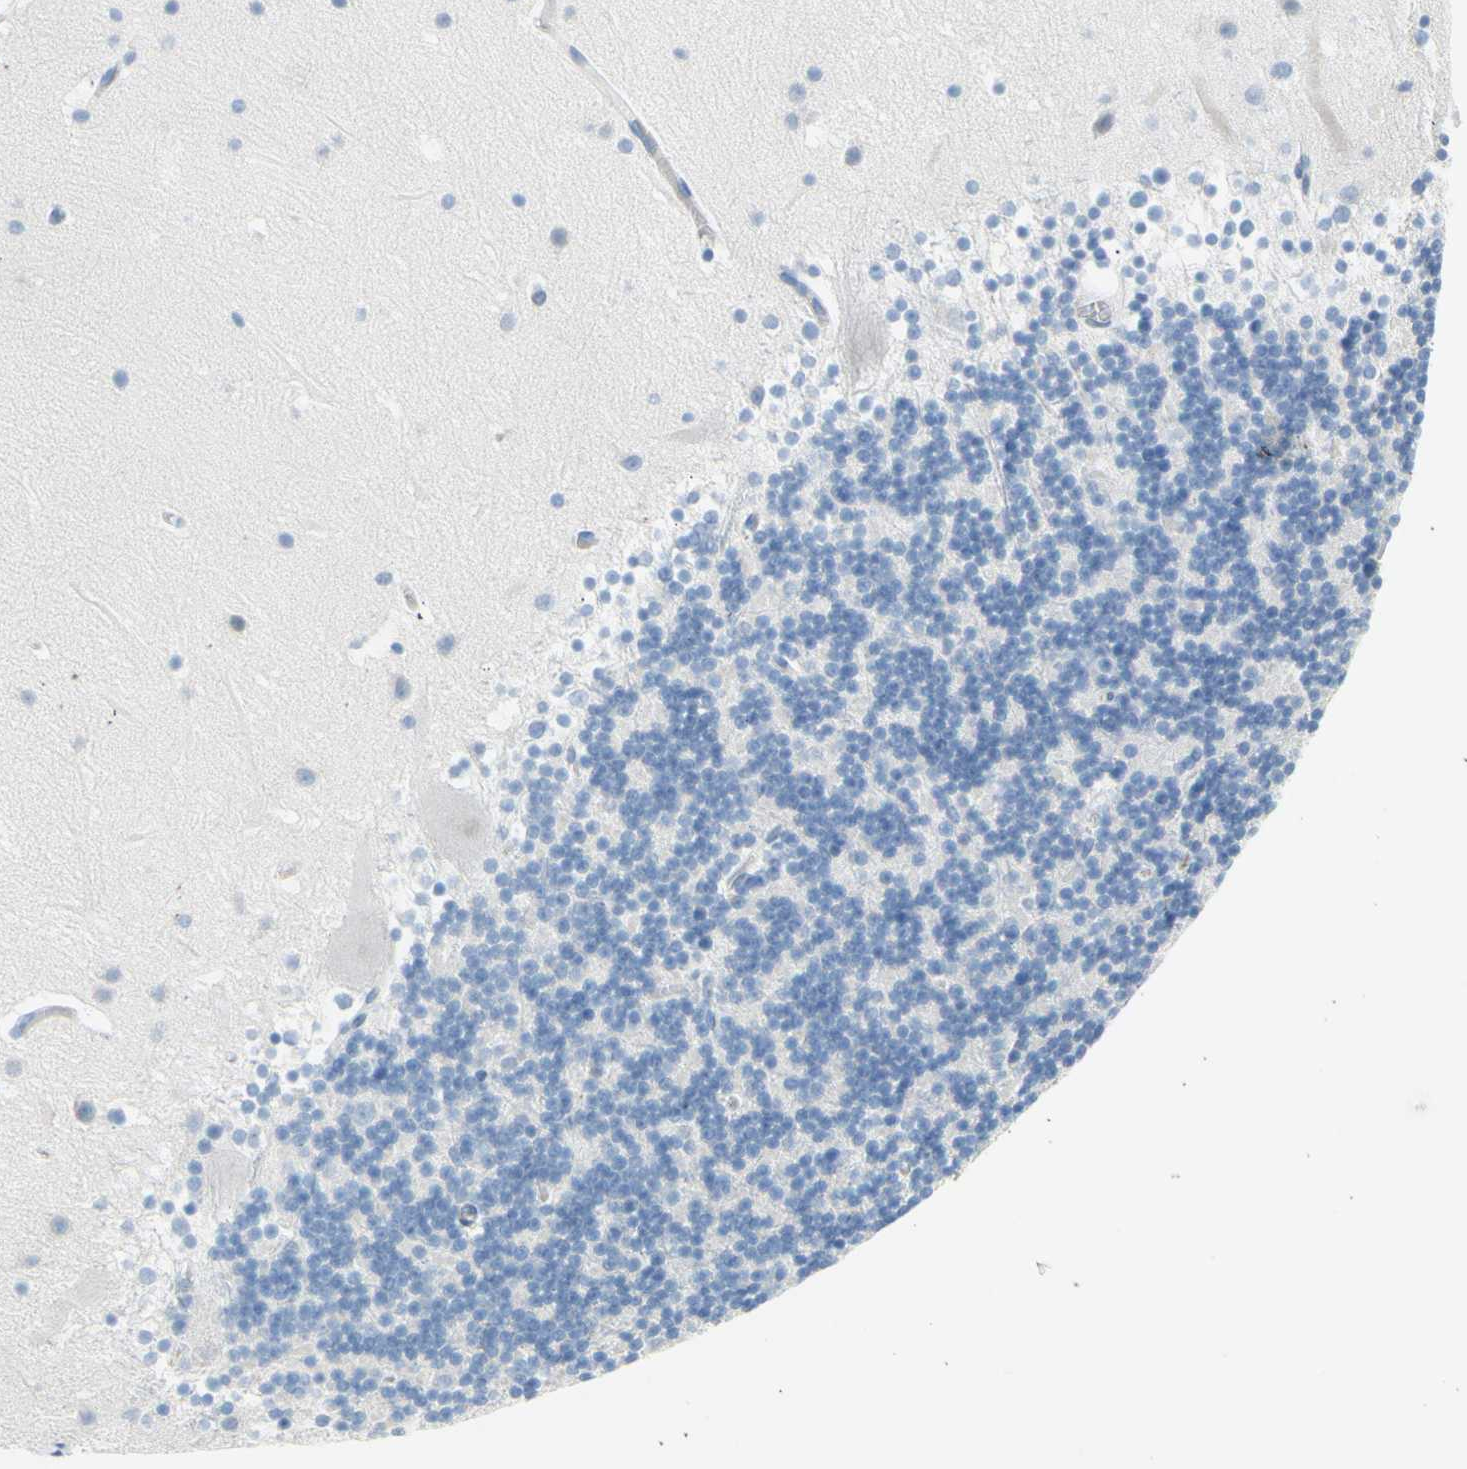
{"staining": {"intensity": "negative", "quantity": "none", "location": "none"}, "tissue": "cerebellum", "cell_type": "Cells in granular layer", "image_type": "normal", "snomed": [{"axis": "morphology", "description": "Normal tissue, NOS"}, {"axis": "topography", "description": "Cerebellum"}], "caption": "High magnification brightfield microscopy of normal cerebellum stained with DAB (3,3'-diaminobenzidine) (brown) and counterstained with hematoxylin (blue): cells in granular layer show no significant positivity. The staining is performed using DAB brown chromogen with nuclei counter-stained in using hematoxylin.", "gene": "DCT", "patient": {"sex": "female", "age": 19}}